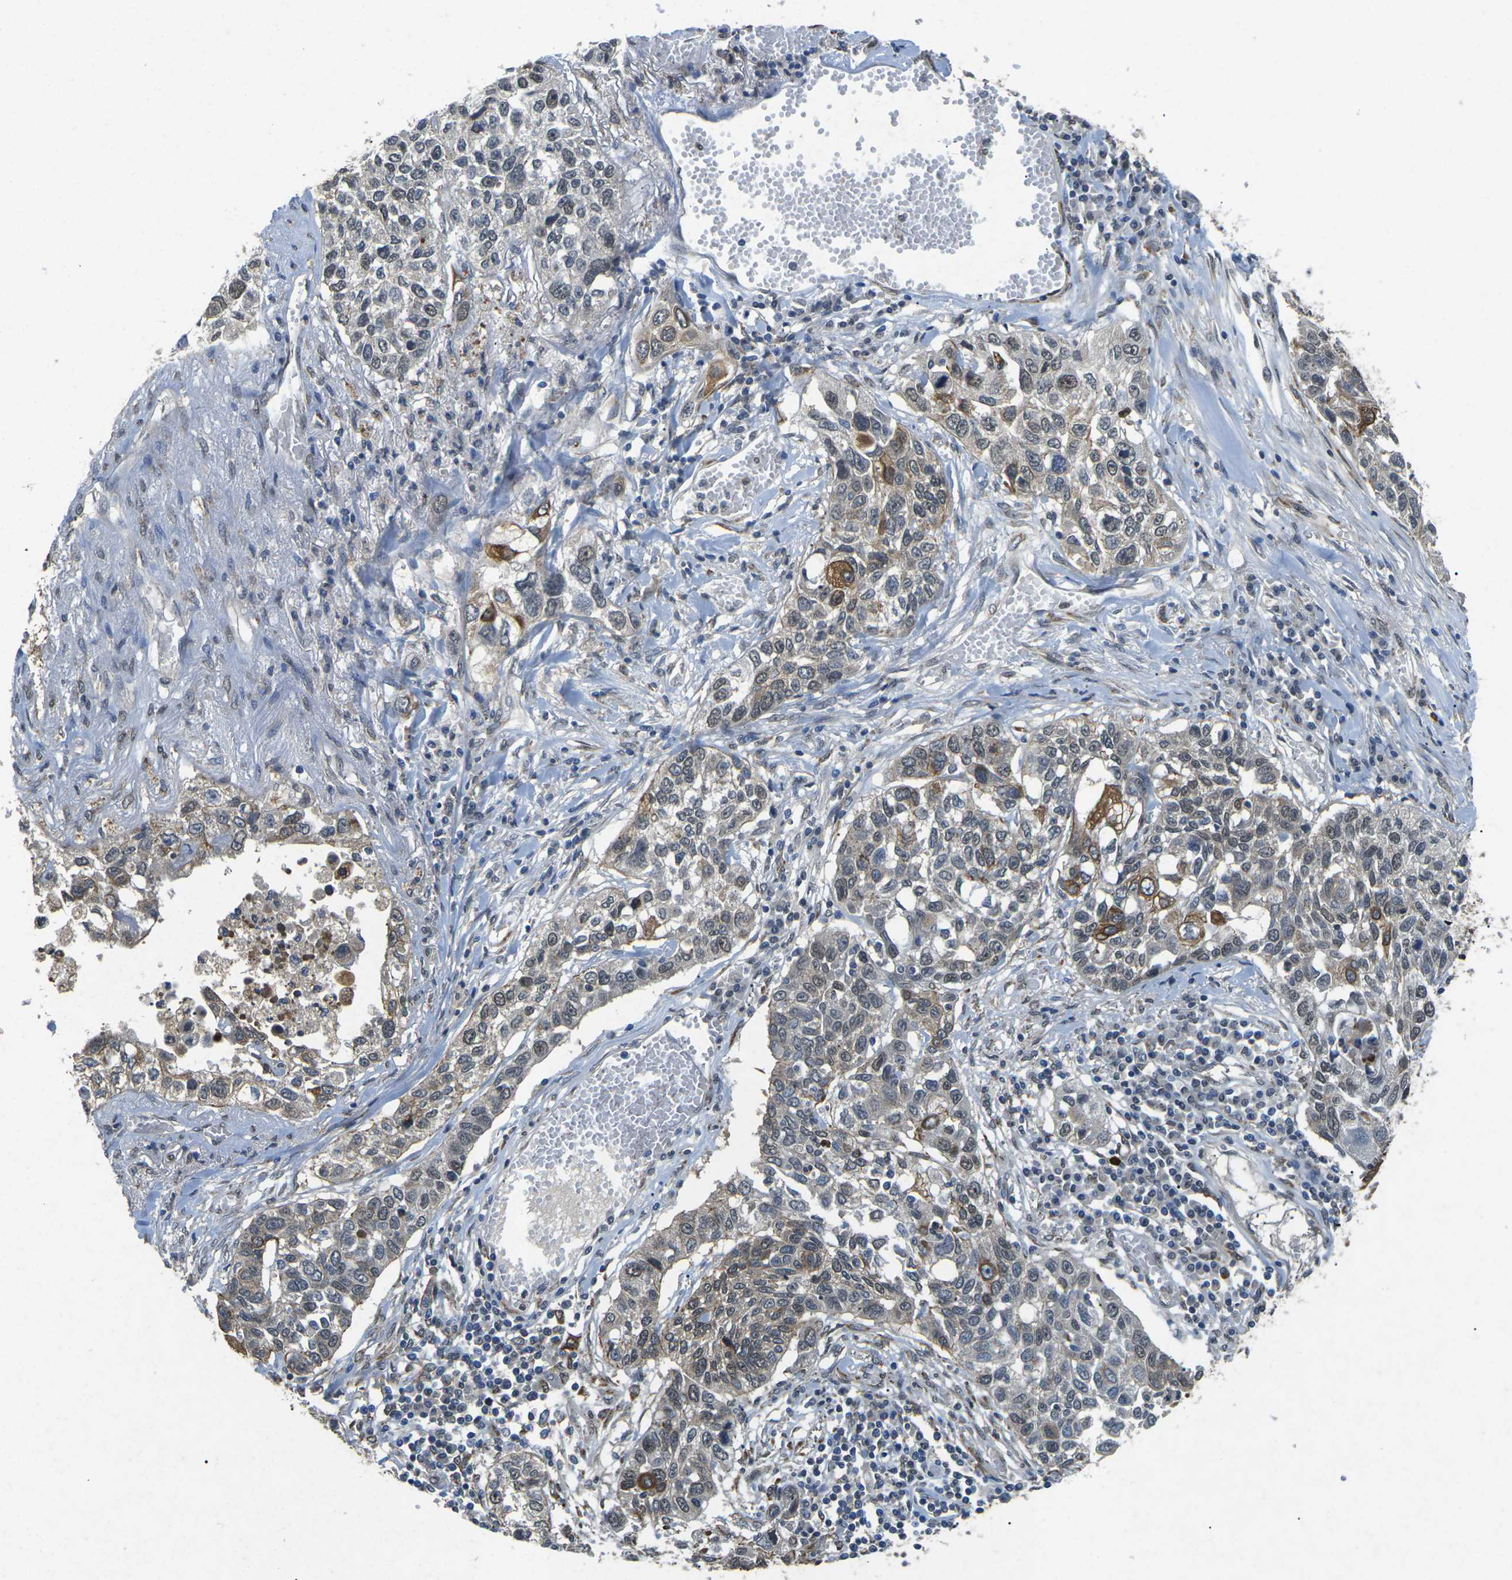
{"staining": {"intensity": "moderate", "quantity": "<25%", "location": "cytoplasmic/membranous"}, "tissue": "lung cancer", "cell_type": "Tumor cells", "image_type": "cancer", "snomed": [{"axis": "morphology", "description": "Squamous cell carcinoma, NOS"}, {"axis": "topography", "description": "Lung"}], "caption": "Tumor cells exhibit moderate cytoplasmic/membranous positivity in approximately <25% of cells in lung squamous cell carcinoma.", "gene": "SCNN1B", "patient": {"sex": "male", "age": 71}}